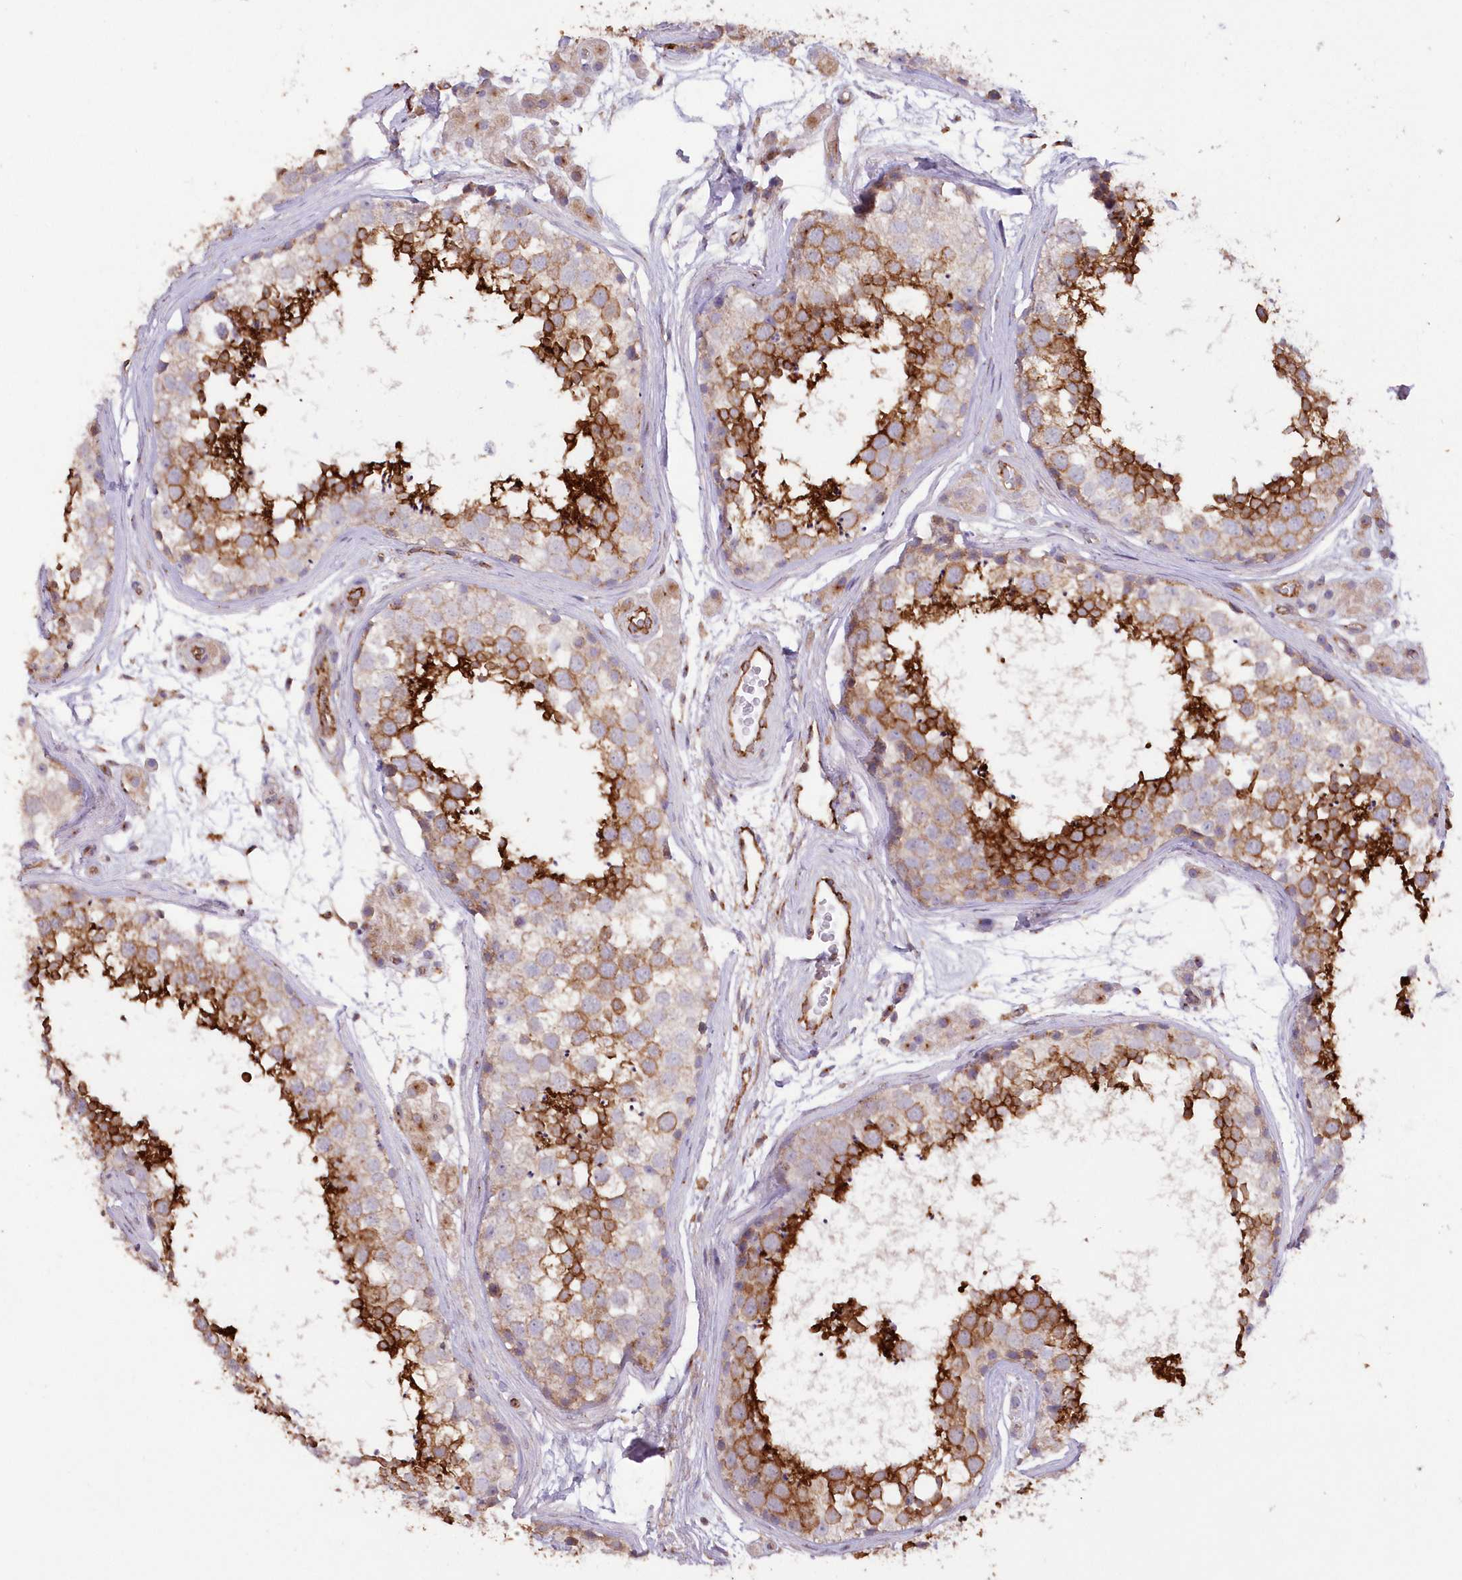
{"staining": {"intensity": "strong", "quantity": "25%-75%", "location": "cytoplasmic/membranous"}, "tissue": "testis", "cell_type": "Cells in seminiferous ducts", "image_type": "normal", "snomed": [{"axis": "morphology", "description": "Normal tissue, NOS"}, {"axis": "topography", "description": "Testis"}], "caption": "Cells in seminiferous ducts display high levels of strong cytoplasmic/membranous expression in about 25%-75% of cells in unremarkable human testis. (brown staining indicates protein expression, while blue staining denotes nuclei).", "gene": "RAB11FIP5", "patient": {"sex": "male", "age": 56}}